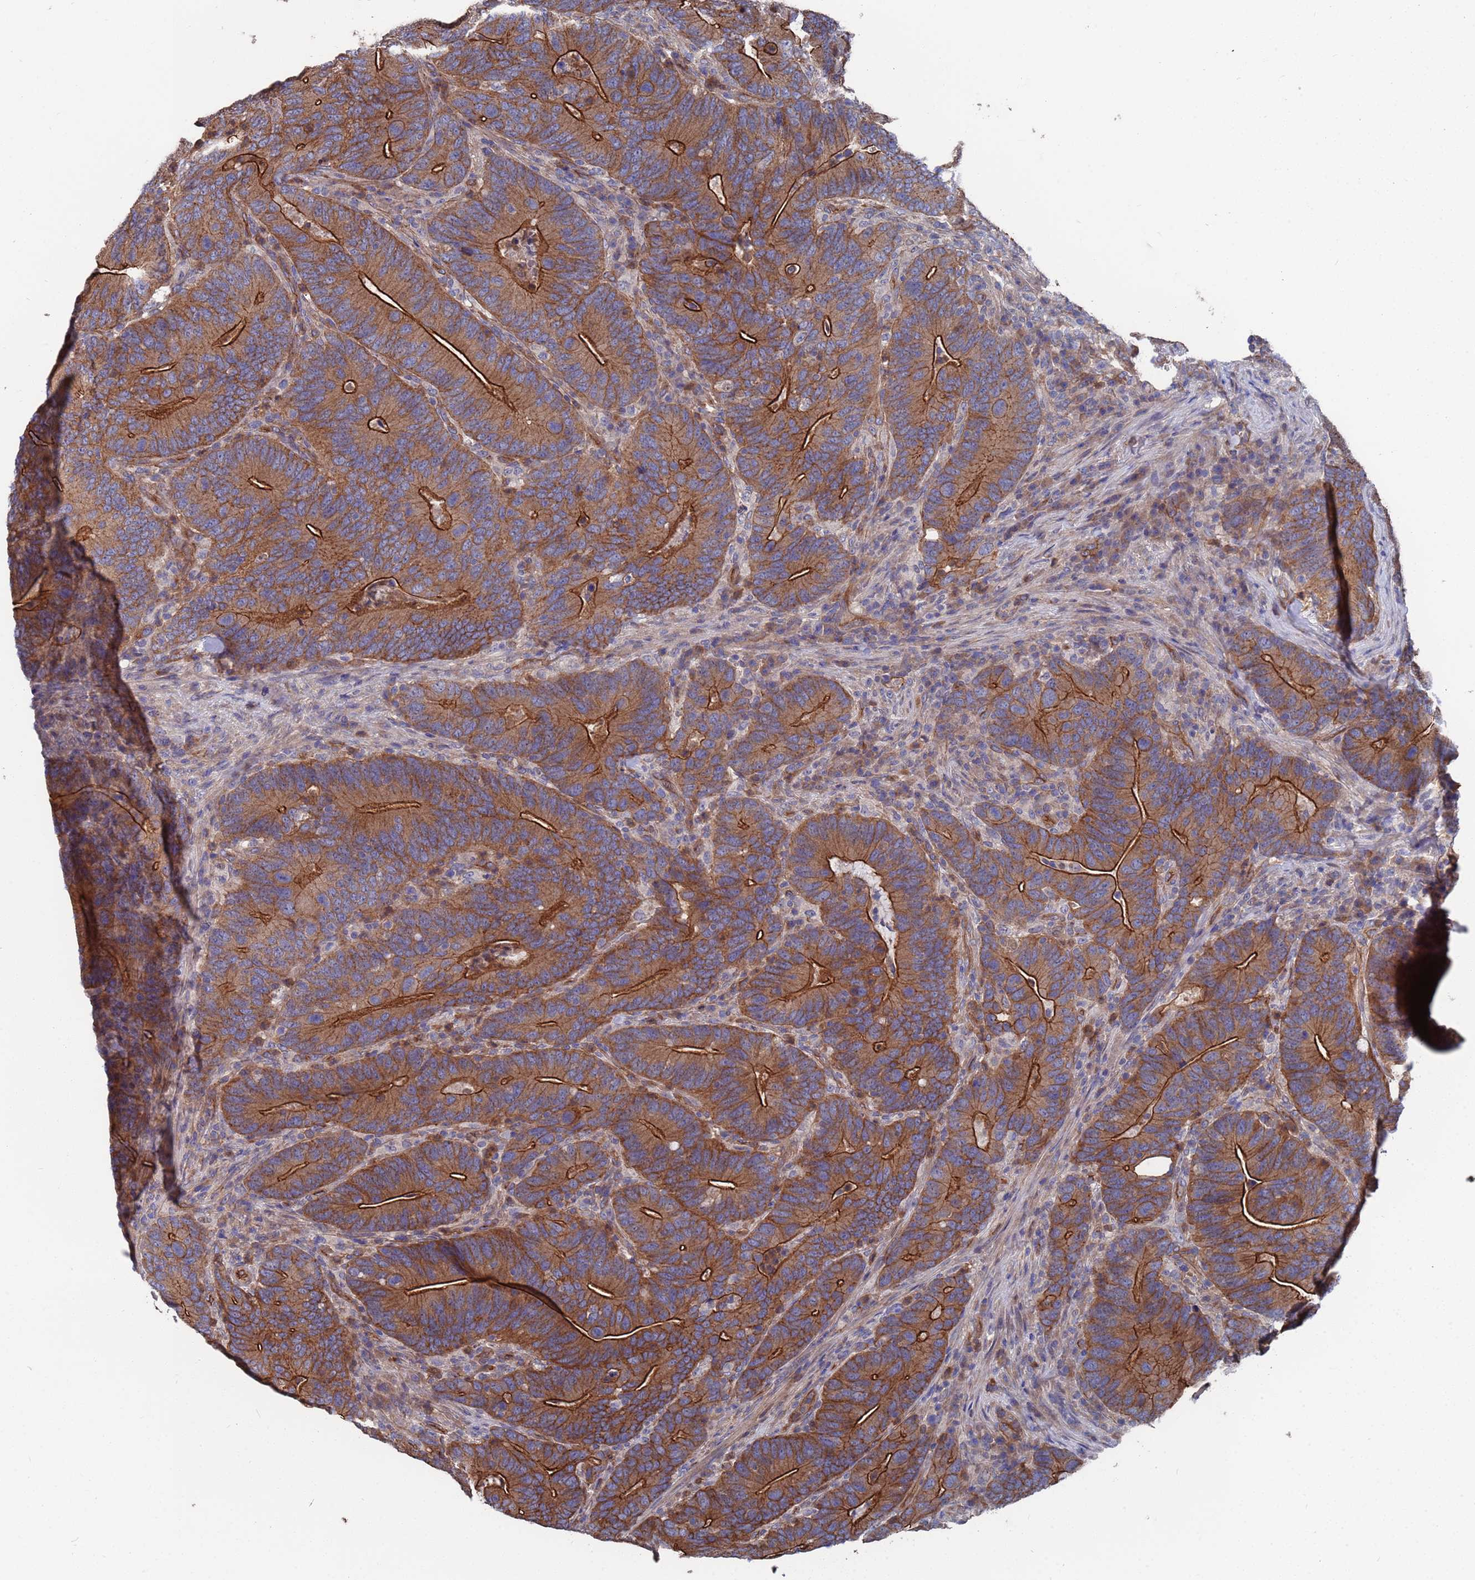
{"staining": {"intensity": "strong", "quantity": "25%-75%", "location": "cytoplasmic/membranous"}, "tissue": "colorectal cancer", "cell_type": "Tumor cells", "image_type": "cancer", "snomed": [{"axis": "morphology", "description": "Adenocarcinoma, NOS"}, {"axis": "topography", "description": "Colon"}], "caption": "A brown stain shows strong cytoplasmic/membranous positivity of a protein in adenocarcinoma (colorectal) tumor cells.", "gene": "NDUFAF6", "patient": {"sex": "female", "age": 66}}